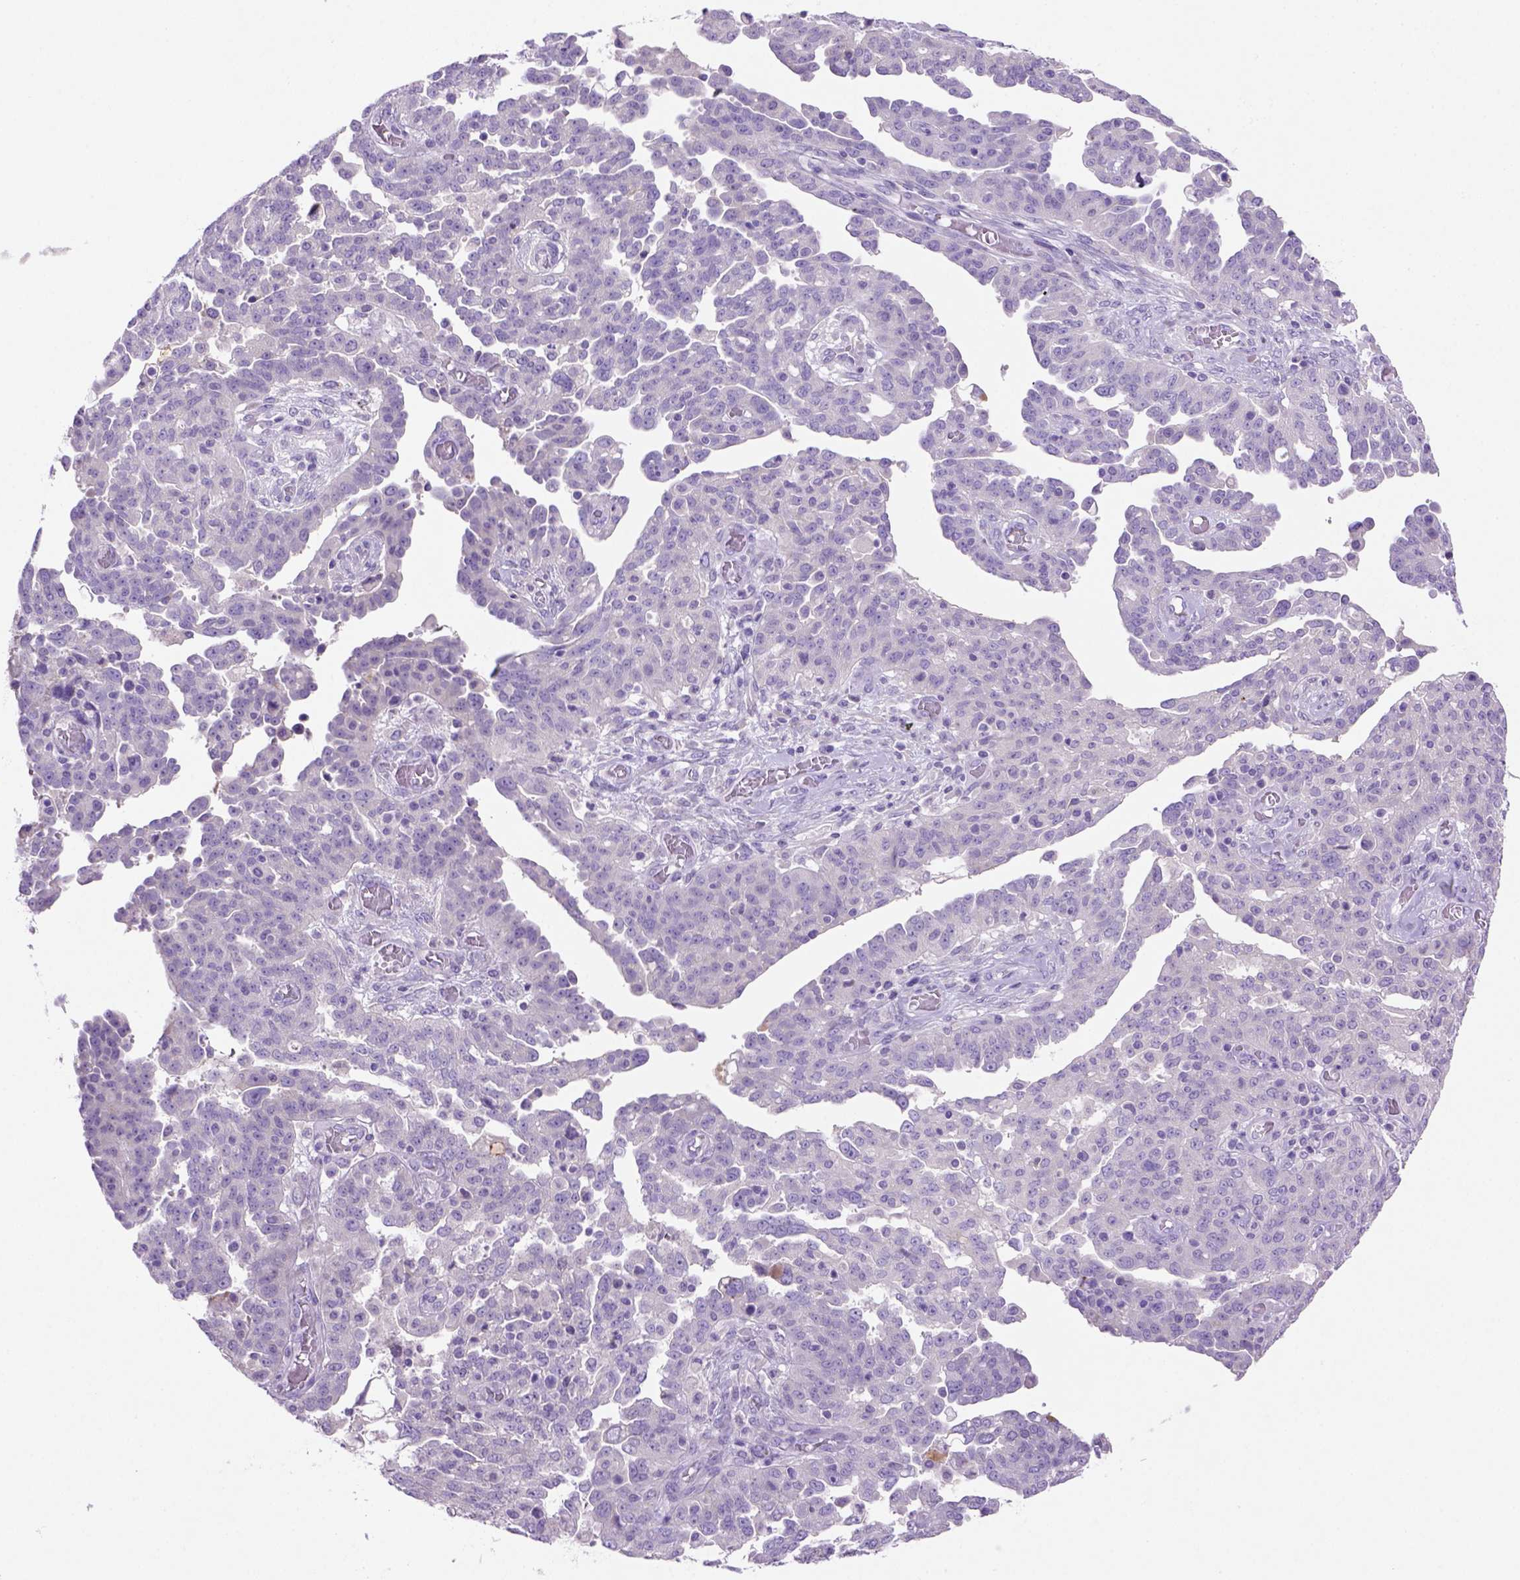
{"staining": {"intensity": "negative", "quantity": "none", "location": "none"}, "tissue": "ovarian cancer", "cell_type": "Tumor cells", "image_type": "cancer", "snomed": [{"axis": "morphology", "description": "Cystadenocarcinoma, serous, NOS"}, {"axis": "topography", "description": "Ovary"}], "caption": "Immunohistochemistry image of serous cystadenocarcinoma (ovarian) stained for a protein (brown), which displays no staining in tumor cells.", "gene": "SIRPD", "patient": {"sex": "female", "age": 67}}